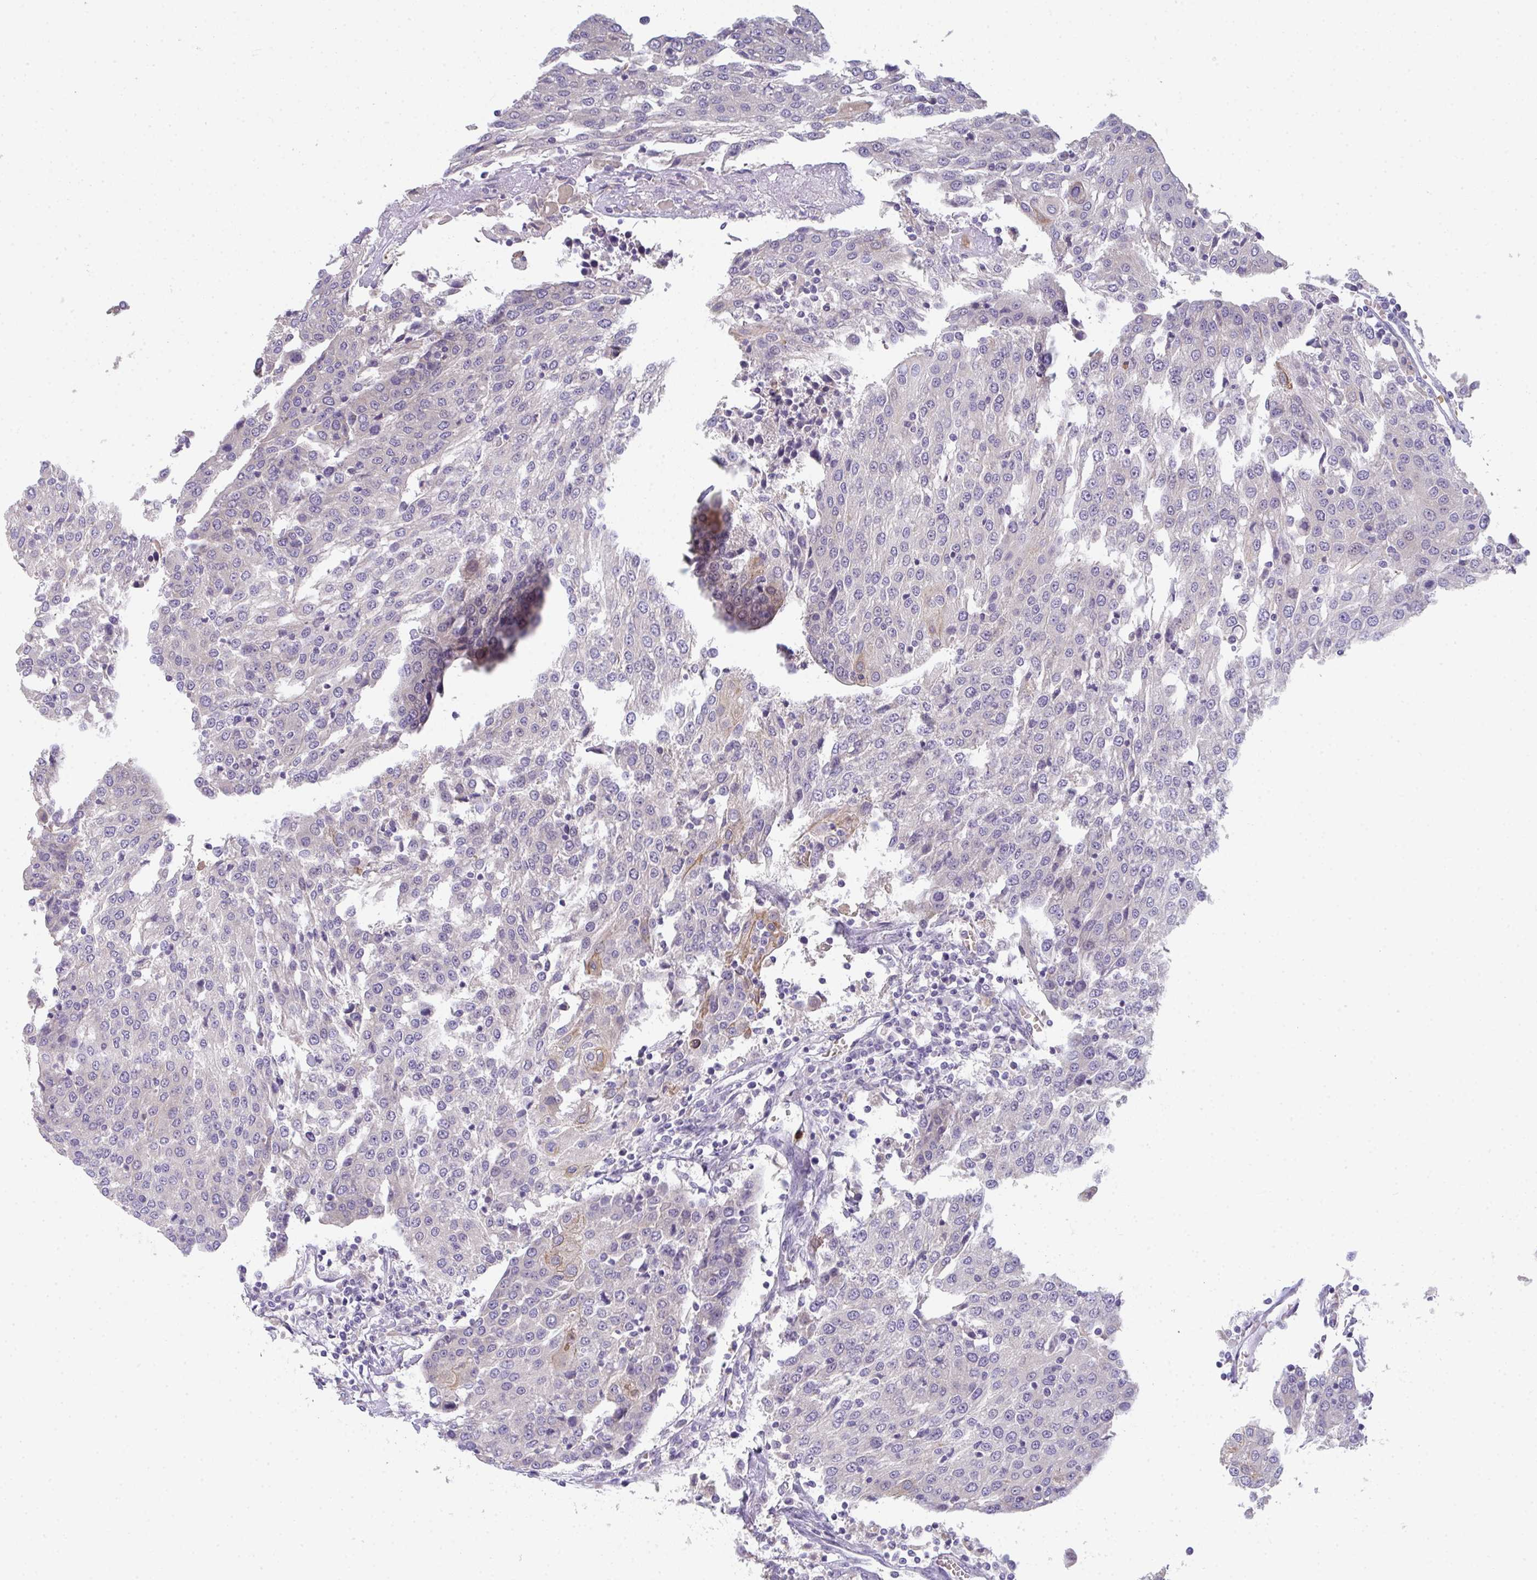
{"staining": {"intensity": "negative", "quantity": "none", "location": "none"}, "tissue": "urothelial cancer", "cell_type": "Tumor cells", "image_type": "cancer", "snomed": [{"axis": "morphology", "description": "Urothelial carcinoma, High grade"}, {"axis": "topography", "description": "Urinary bladder"}], "caption": "Immunohistochemistry (IHC) image of neoplastic tissue: urothelial carcinoma (high-grade) stained with DAB exhibits no significant protein positivity in tumor cells. (DAB immunohistochemistry, high magnification).", "gene": "RIOK1", "patient": {"sex": "female", "age": 85}}